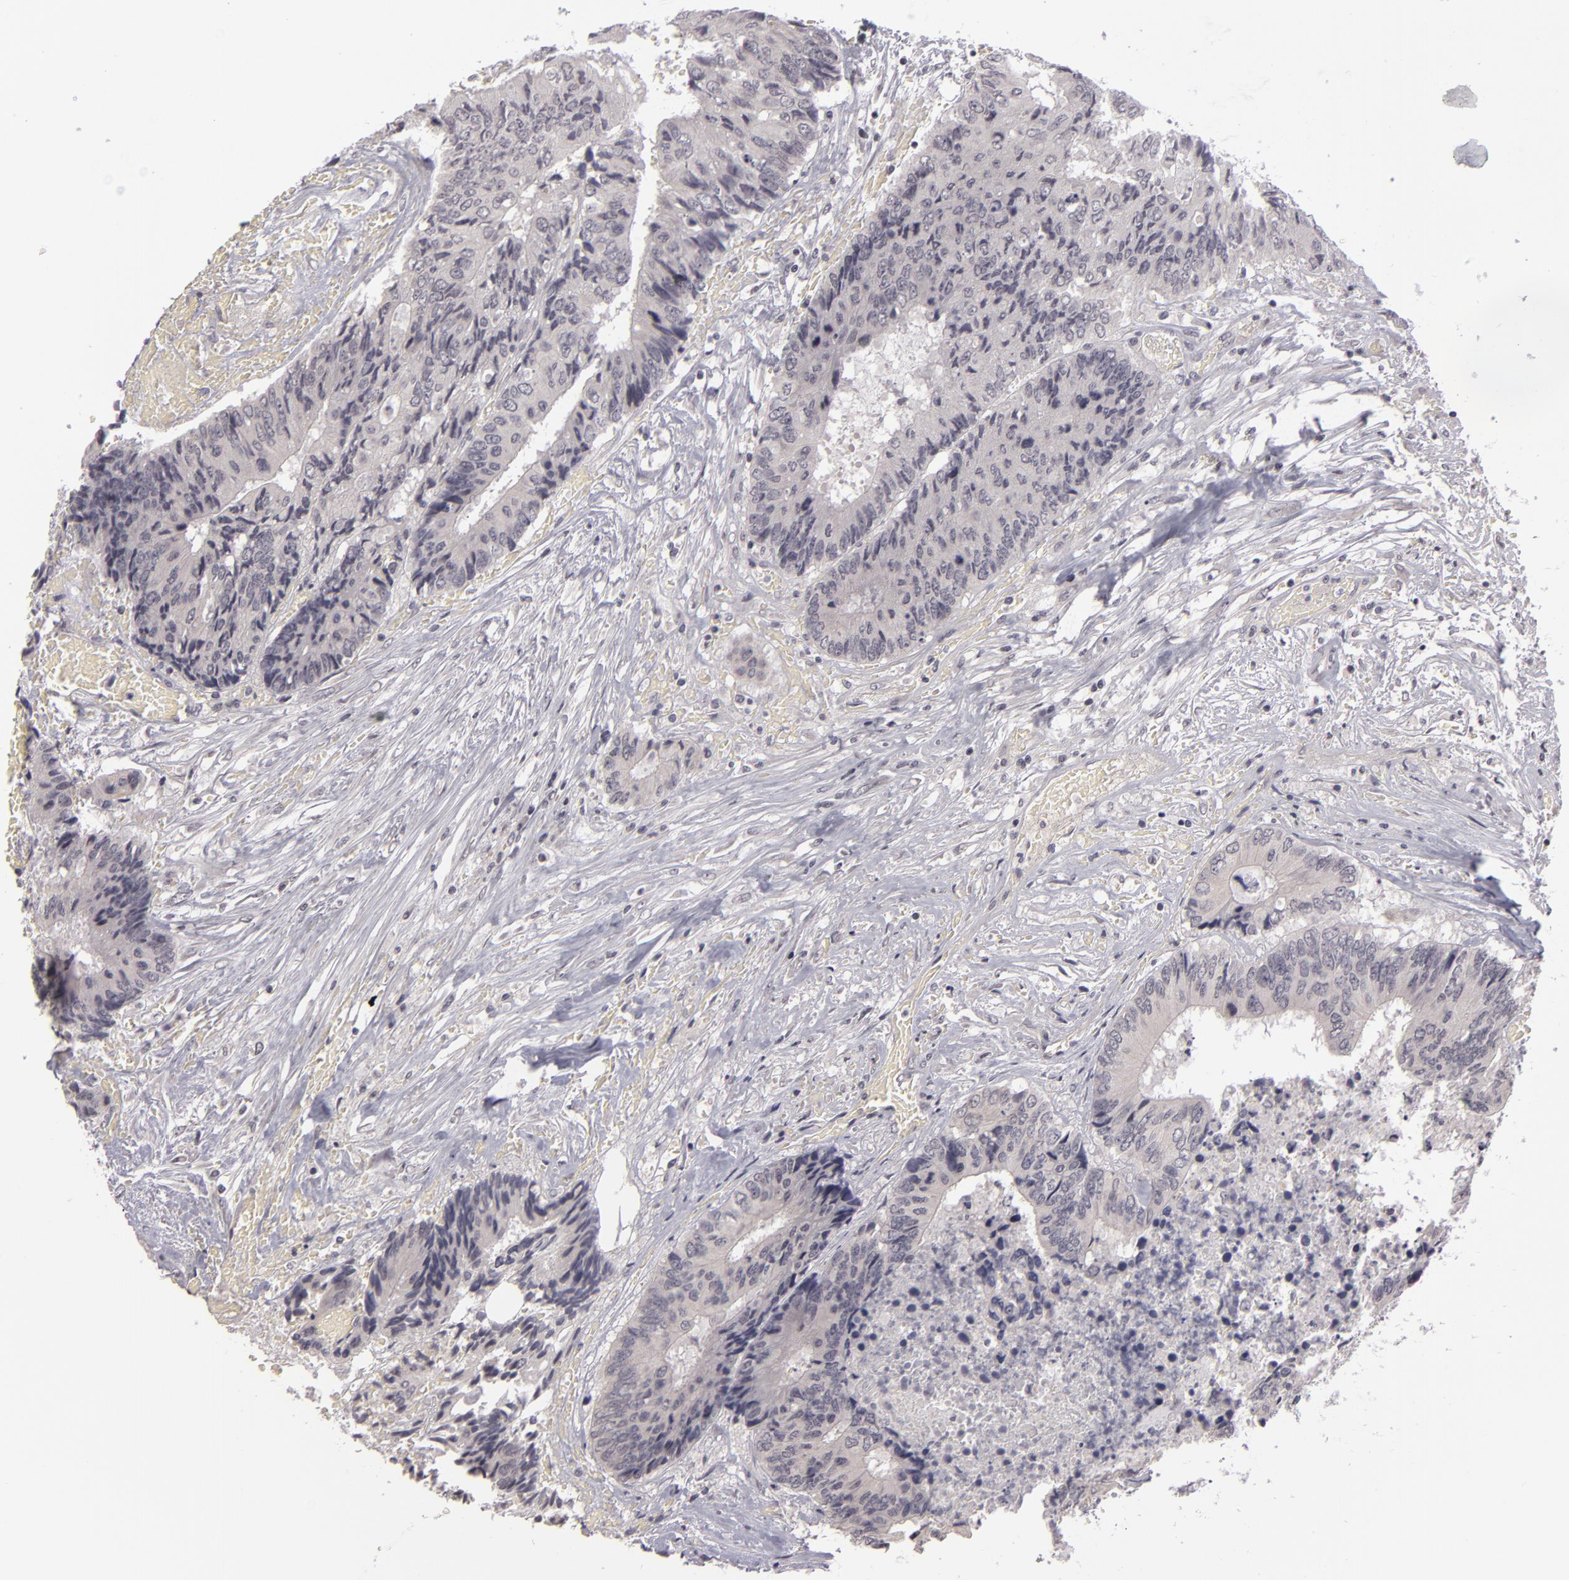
{"staining": {"intensity": "negative", "quantity": "none", "location": "none"}, "tissue": "colorectal cancer", "cell_type": "Tumor cells", "image_type": "cancer", "snomed": [{"axis": "morphology", "description": "Adenocarcinoma, NOS"}, {"axis": "topography", "description": "Rectum"}], "caption": "Histopathology image shows no protein positivity in tumor cells of adenocarcinoma (colorectal) tissue. (DAB (3,3'-diaminobenzidine) immunohistochemistry (IHC) visualized using brightfield microscopy, high magnification).", "gene": "ZNF205", "patient": {"sex": "male", "age": 55}}